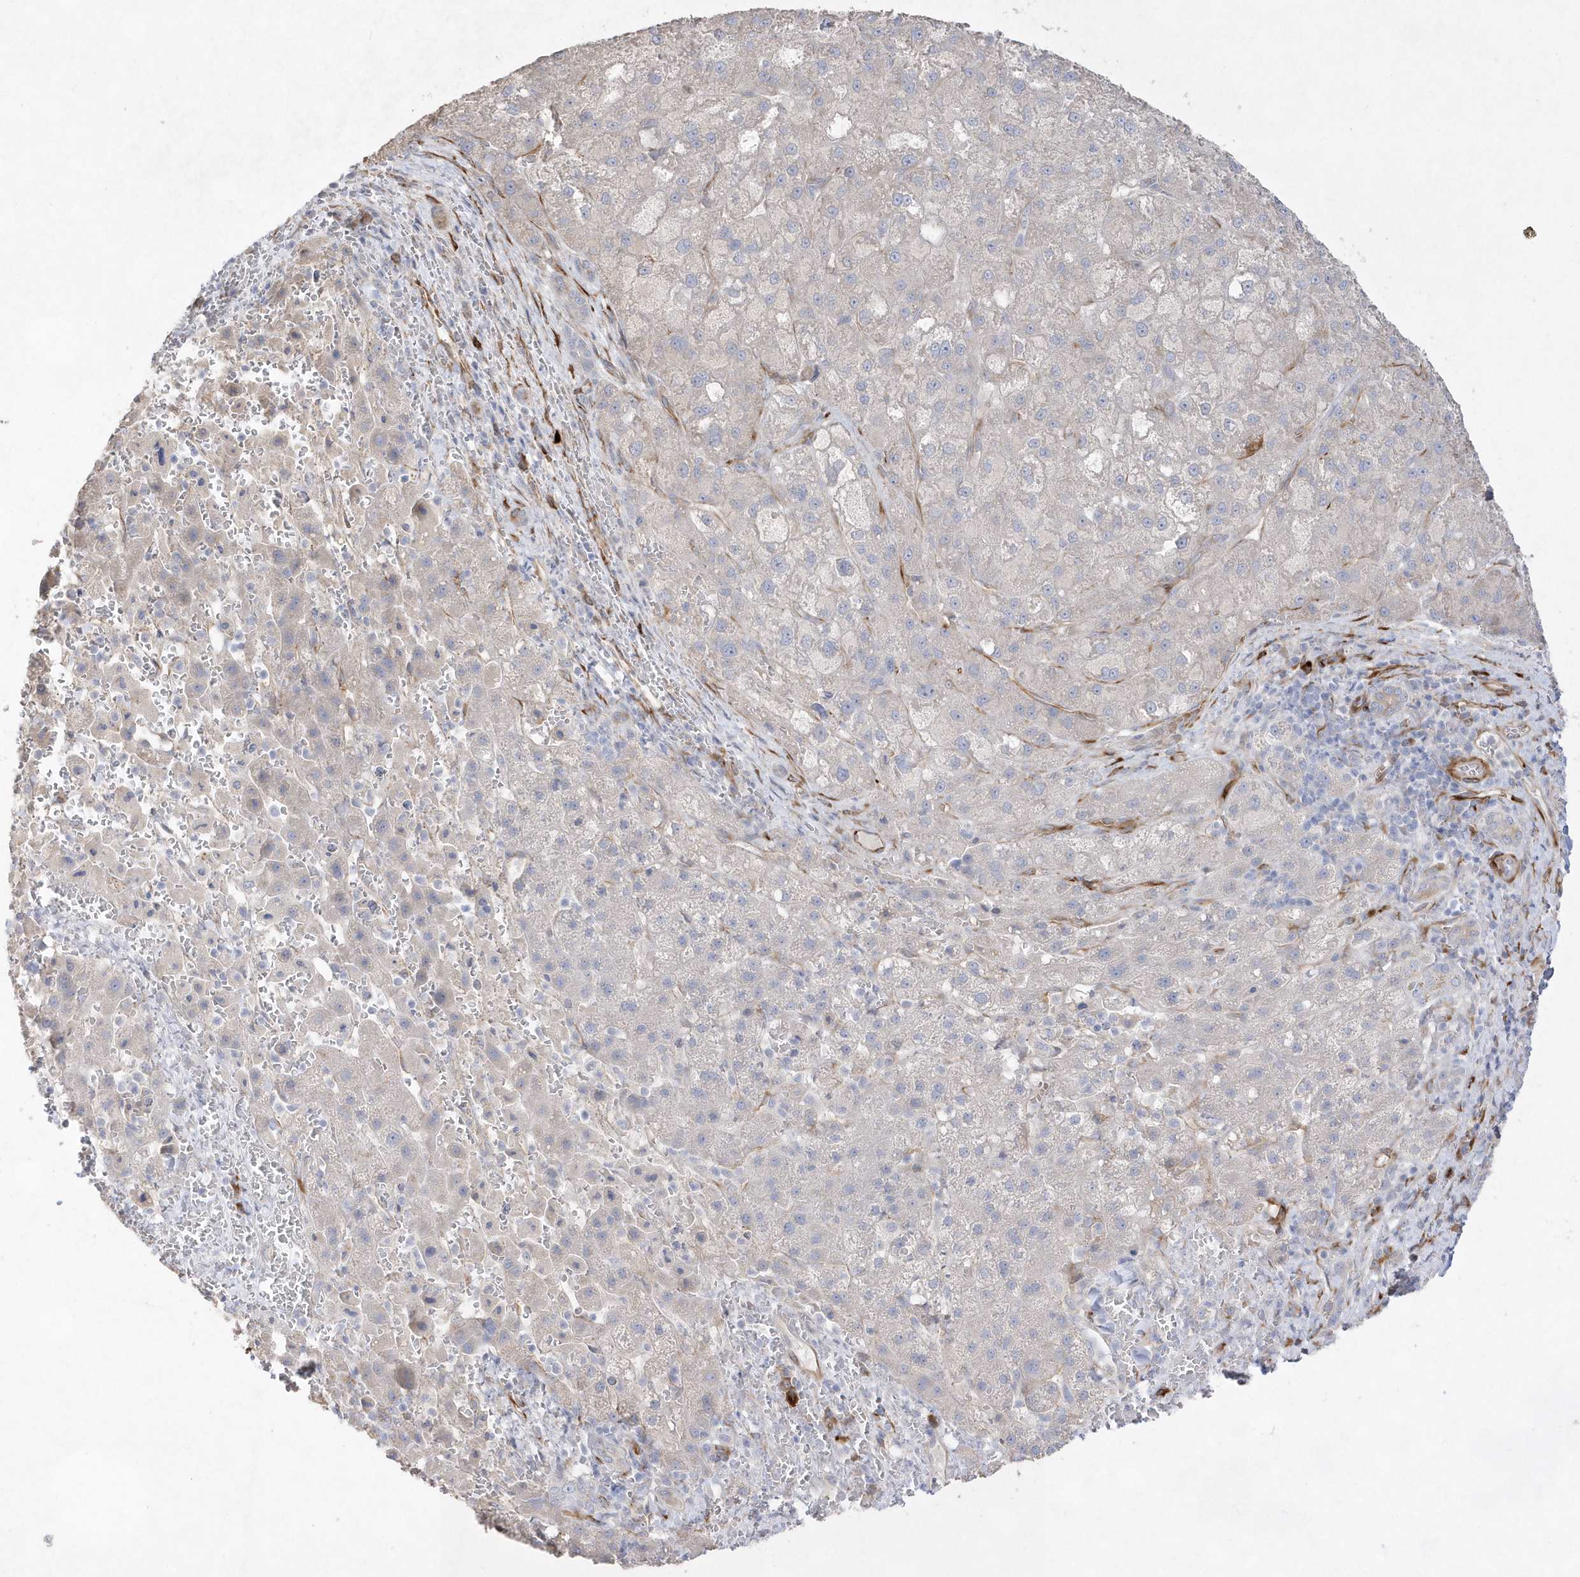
{"staining": {"intensity": "negative", "quantity": "none", "location": "none"}, "tissue": "liver cancer", "cell_type": "Tumor cells", "image_type": "cancer", "snomed": [{"axis": "morphology", "description": "Carcinoma, Hepatocellular, NOS"}, {"axis": "topography", "description": "Liver"}], "caption": "Tumor cells are negative for protein expression in human liver cancer (hepatocellular carcinoma).", "gene": "TMEM132B", "patient": {"sex": "male", "age": 57}}